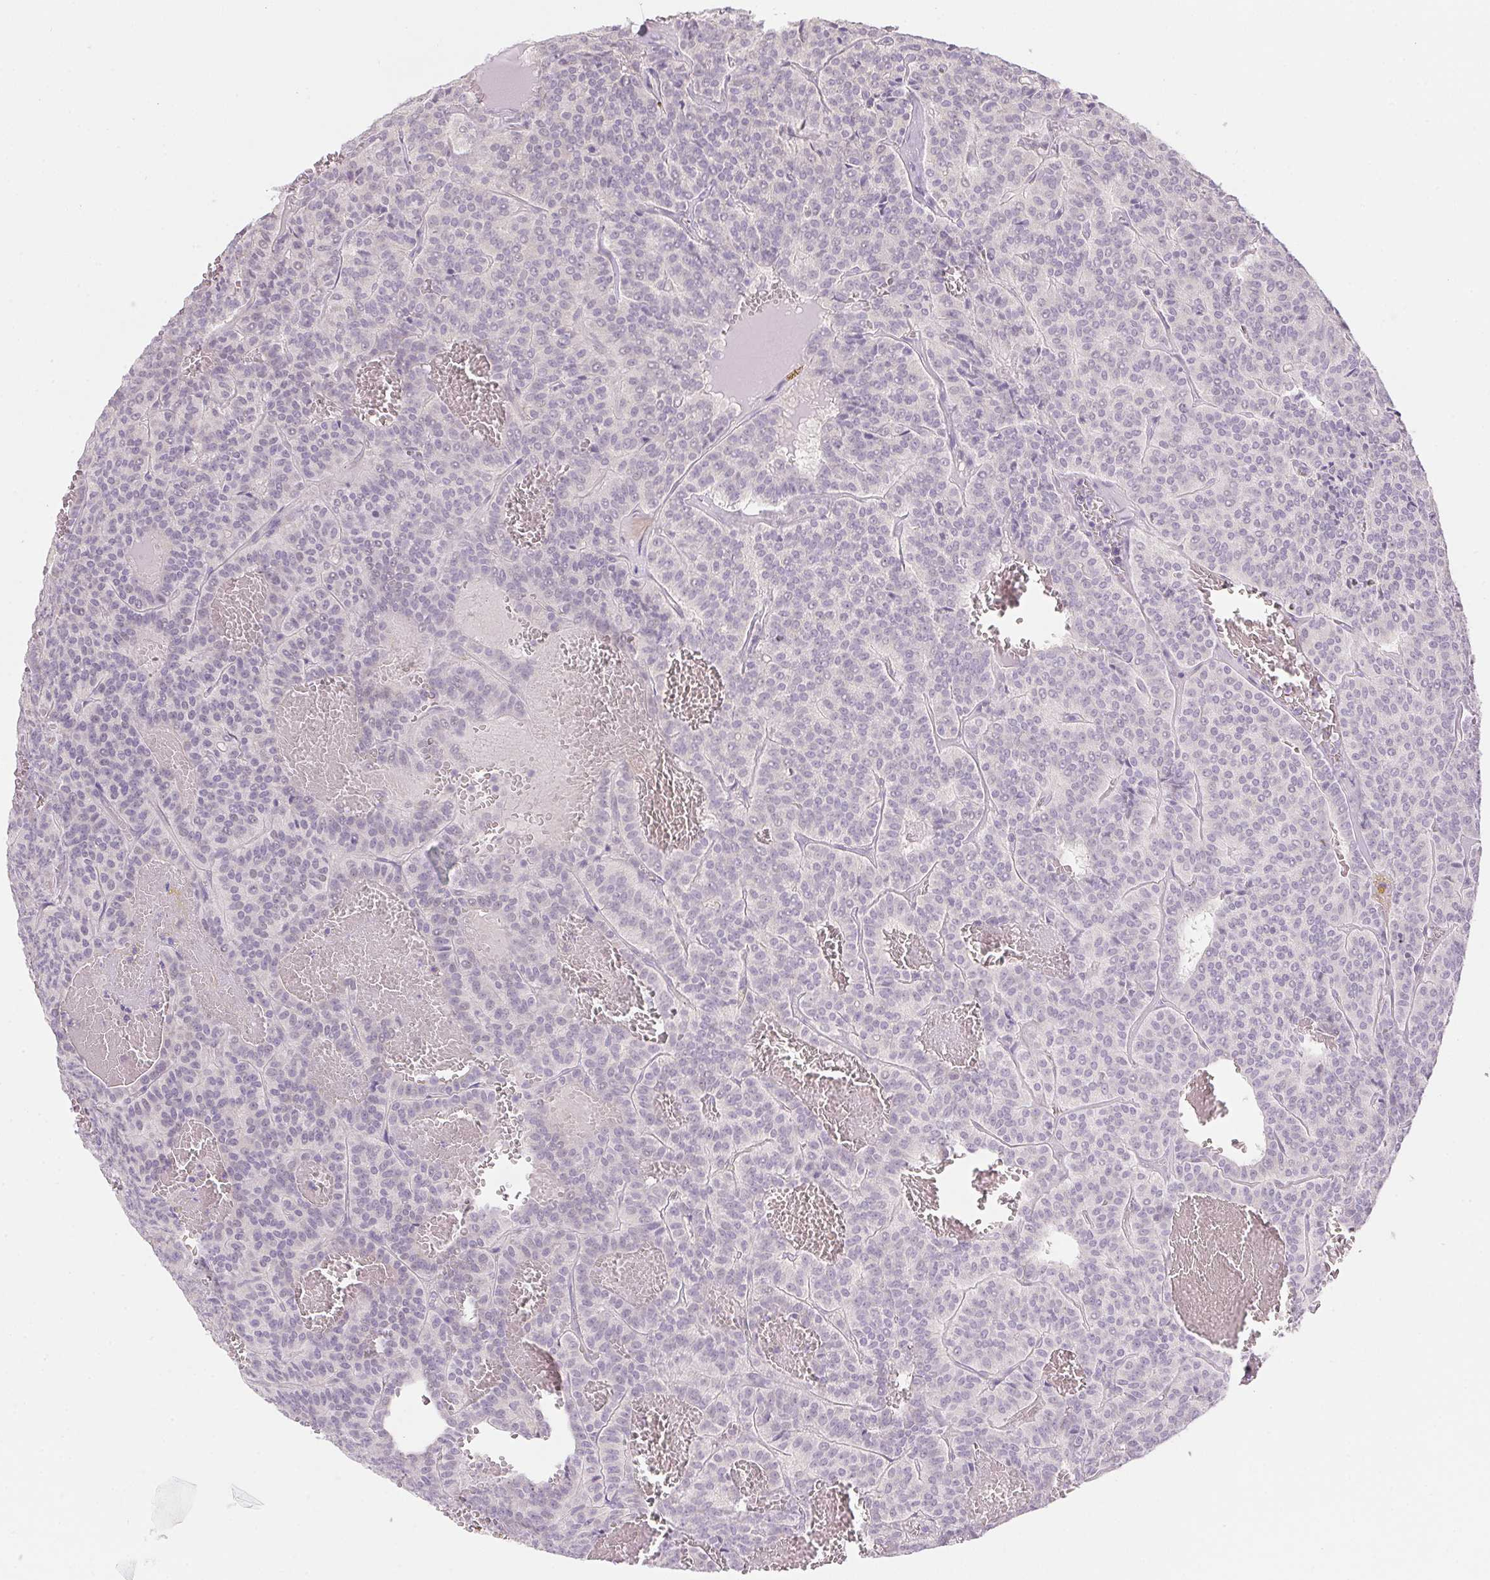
{"staining": {"intensity": "negative", "quantity": "none", "location": "none"}, "tissue": "carcinoid", "cell_type": "Tumor cells", "image_type": "cancer", "snomed": [{"axis": "morphology", "description": "Carcinoid, malignant, NOS"}, {"axis": "topography", "description": "Lung"}], "caption": "IHC histopathology image of malignant carcinoid stained for a protein (brown), which displays no expression in tumor cells.", "gene": "CTCFL", "patient": {"sex": "male", "age": 70}}